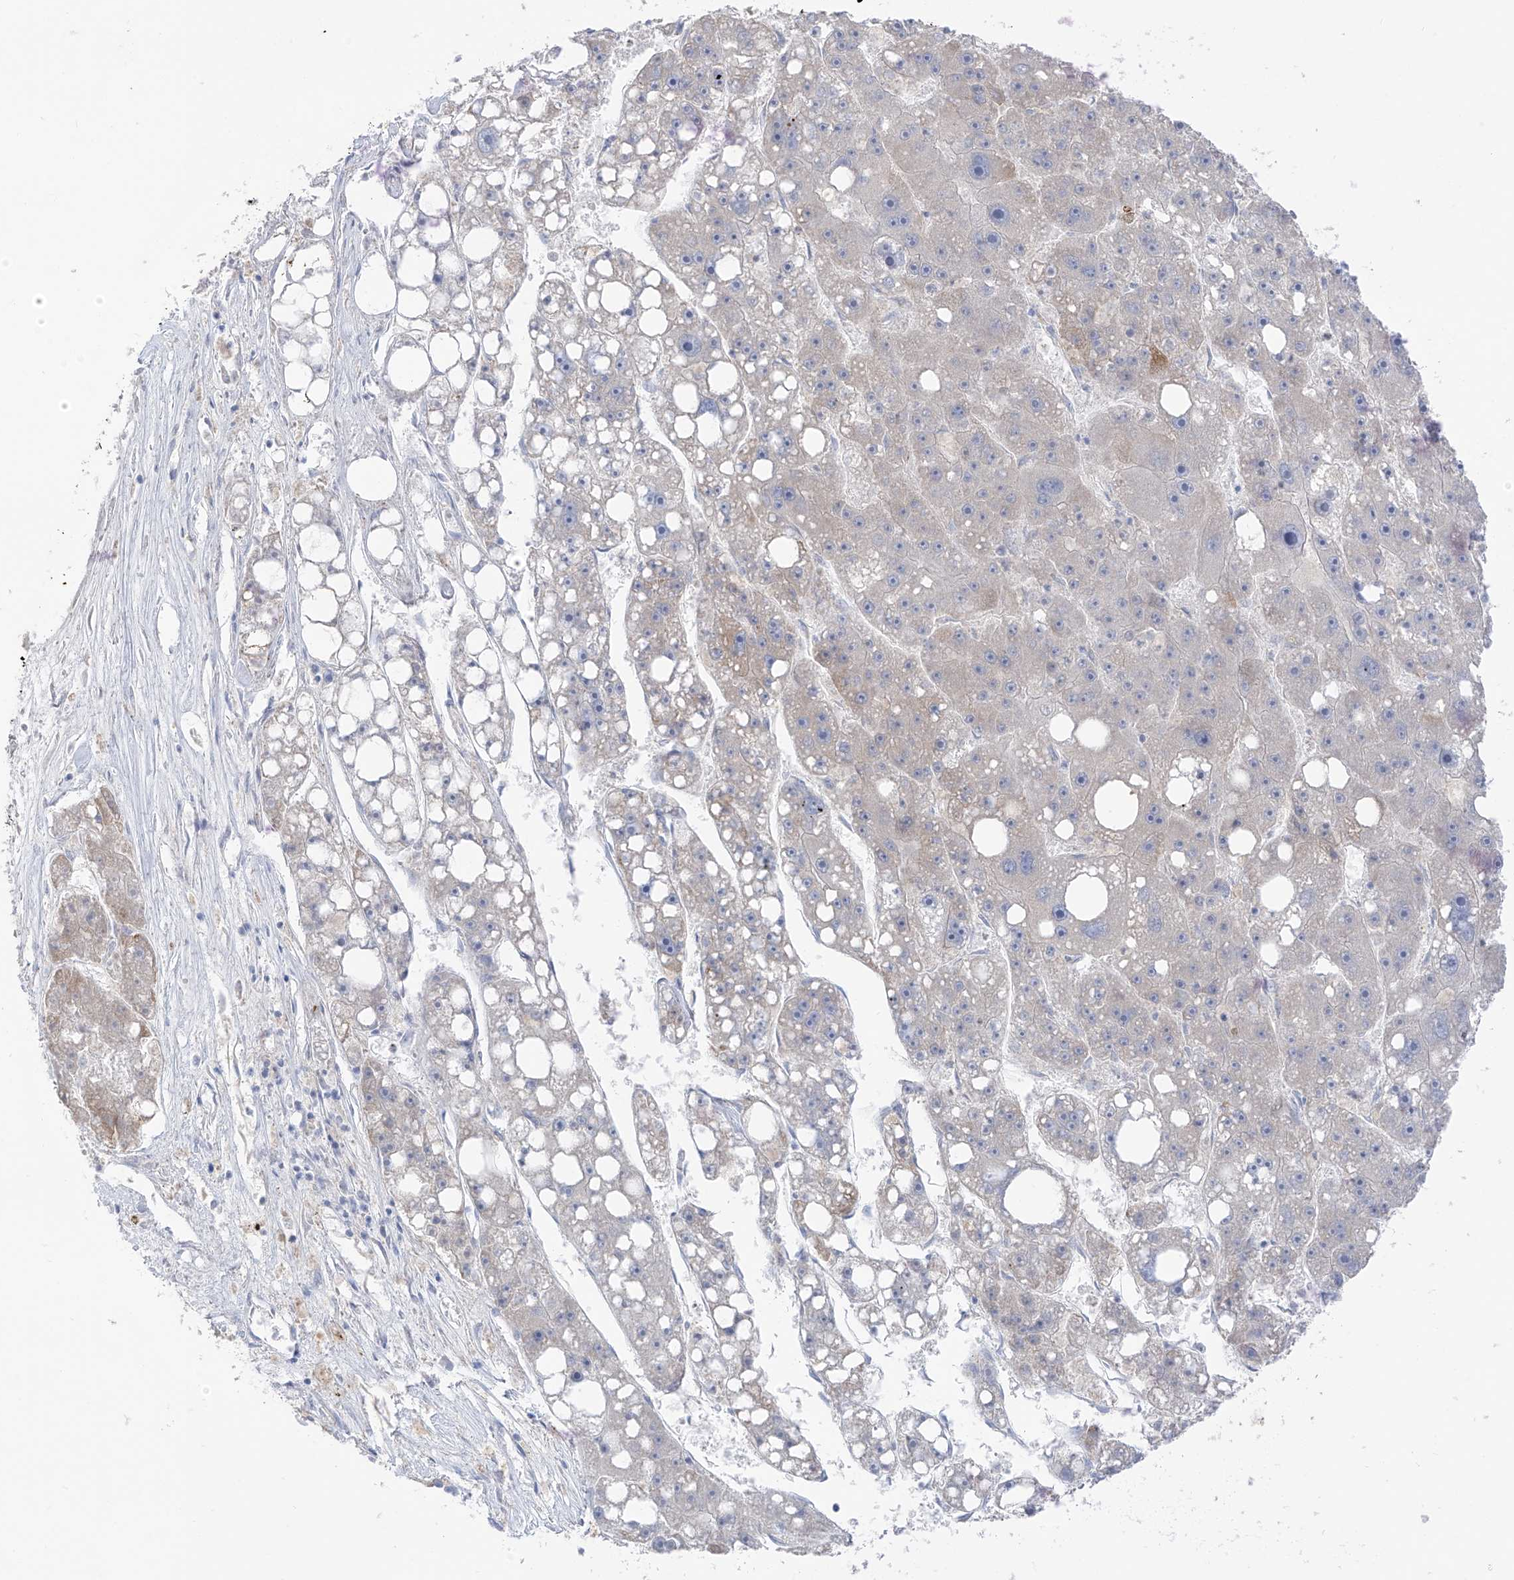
{"staining": {"intensity": "negative", "quantity": "none", "location": "none"}, "tissue": "liver cancer", "cell_type": "Tumor cells", "image_type": "cancer", "snomed": [{"axis": "morphology", "description": "Carcinoma, Hepatocellular, NOS"}, {"axis": "topography", "description": "Liver"}], "caption": "Photomicrograph shows no significant protein staining in tumor cells of liver hepatocellular carcinoma.", "gene": "NALCN", "patient": {"sex": "female", "age": 61}}